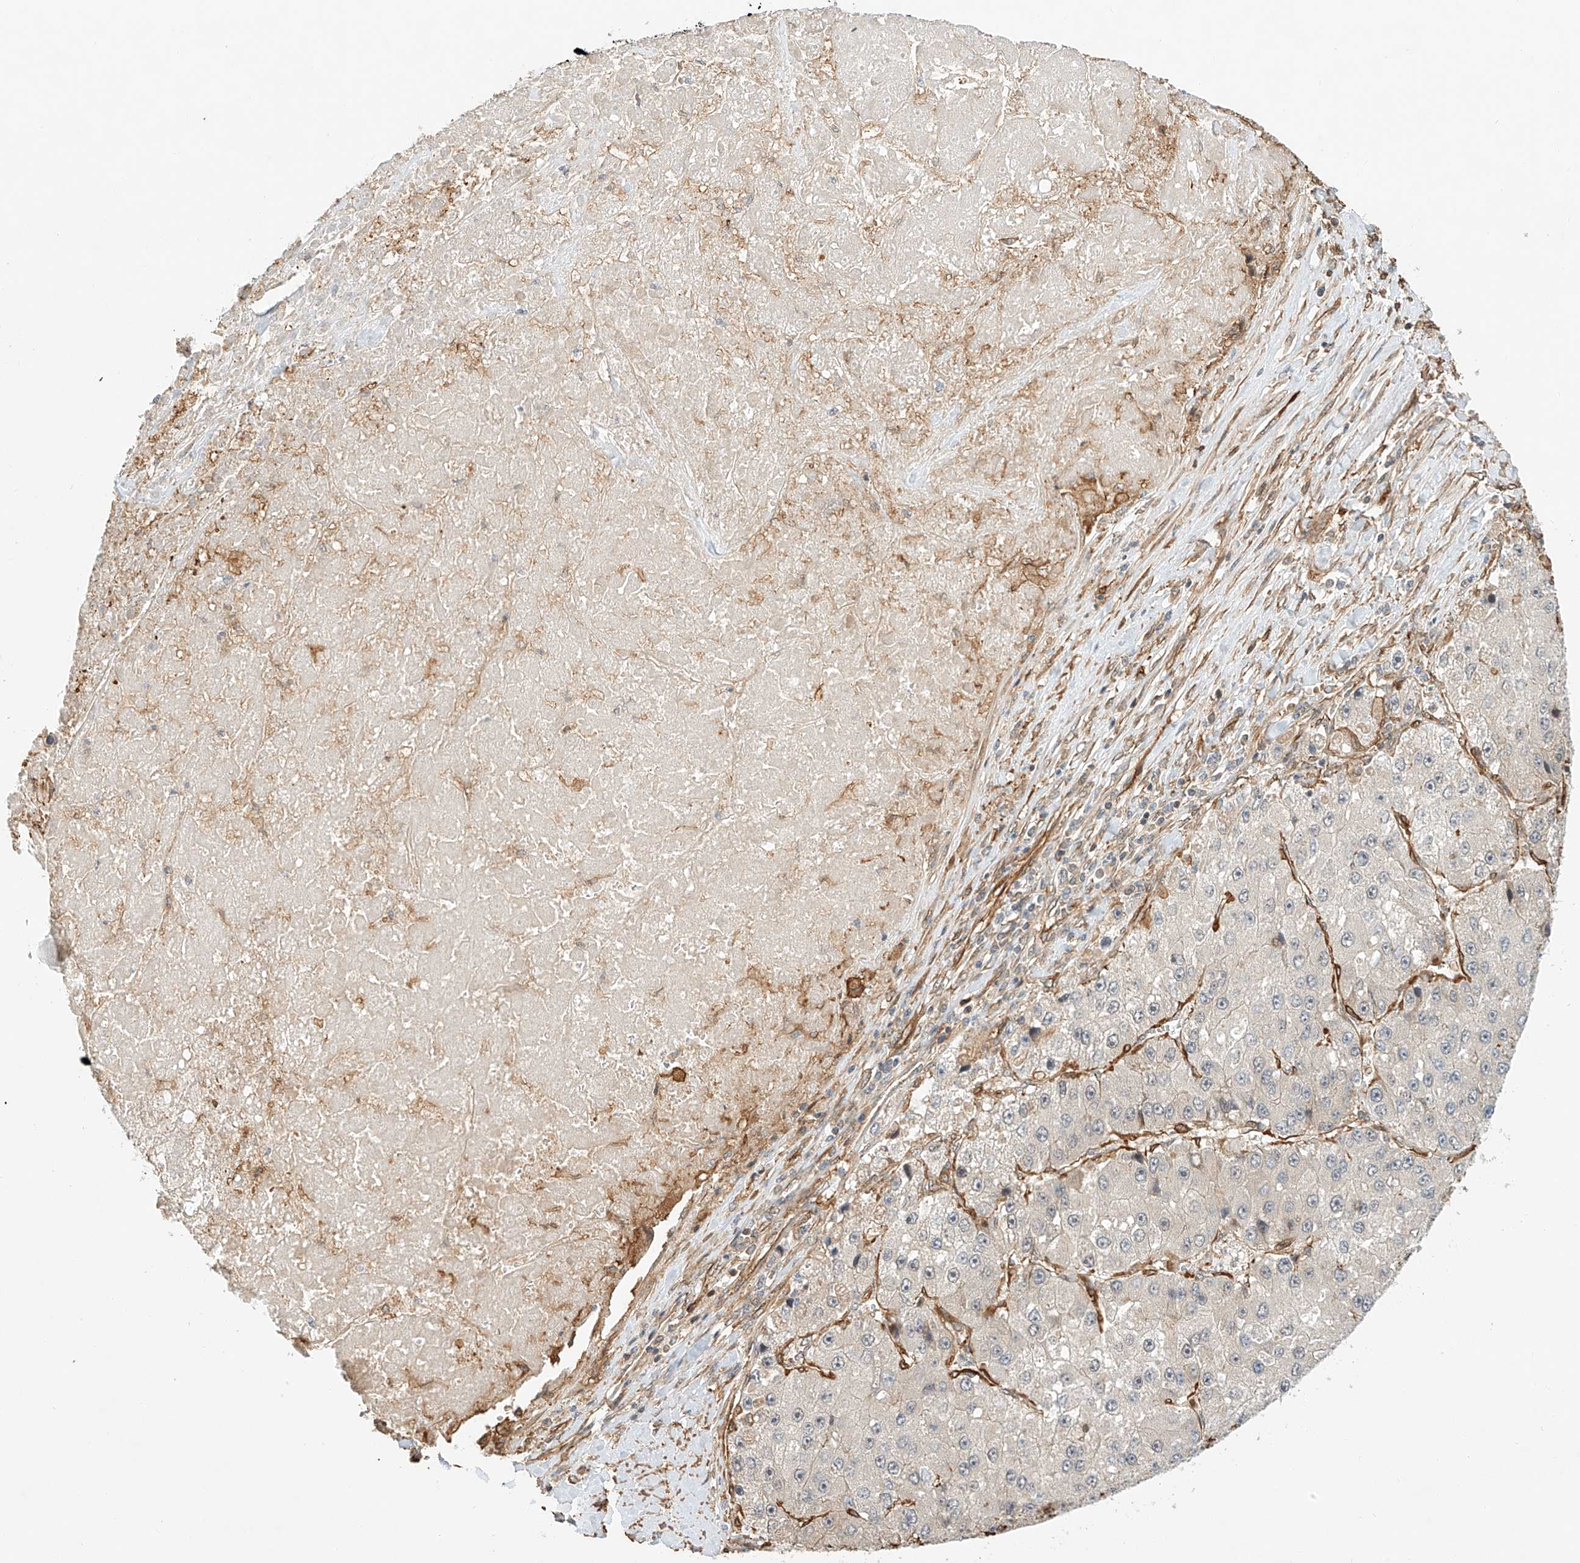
{"staining": {"intensity": "negative", "quantity": "none", "location": "none"}, "tissue": "liver cancer", "cell_type": "Tumor cells", "image_type": "cancer", "snomed": [{"axis": "morphology", "description": "Carcinoma, Hepatocellular, NOS"}, {"axis": "topography", "description": "Liver"}], "caption": "DAB (3,3'-diaminobenzidine) immunohistochemical staining of human hepatocellular carcinoma (liver) exhibits no significant expression in tumor cells.", "gene": "CSMD3", "patient": {"sex": "female", "age": 73}}